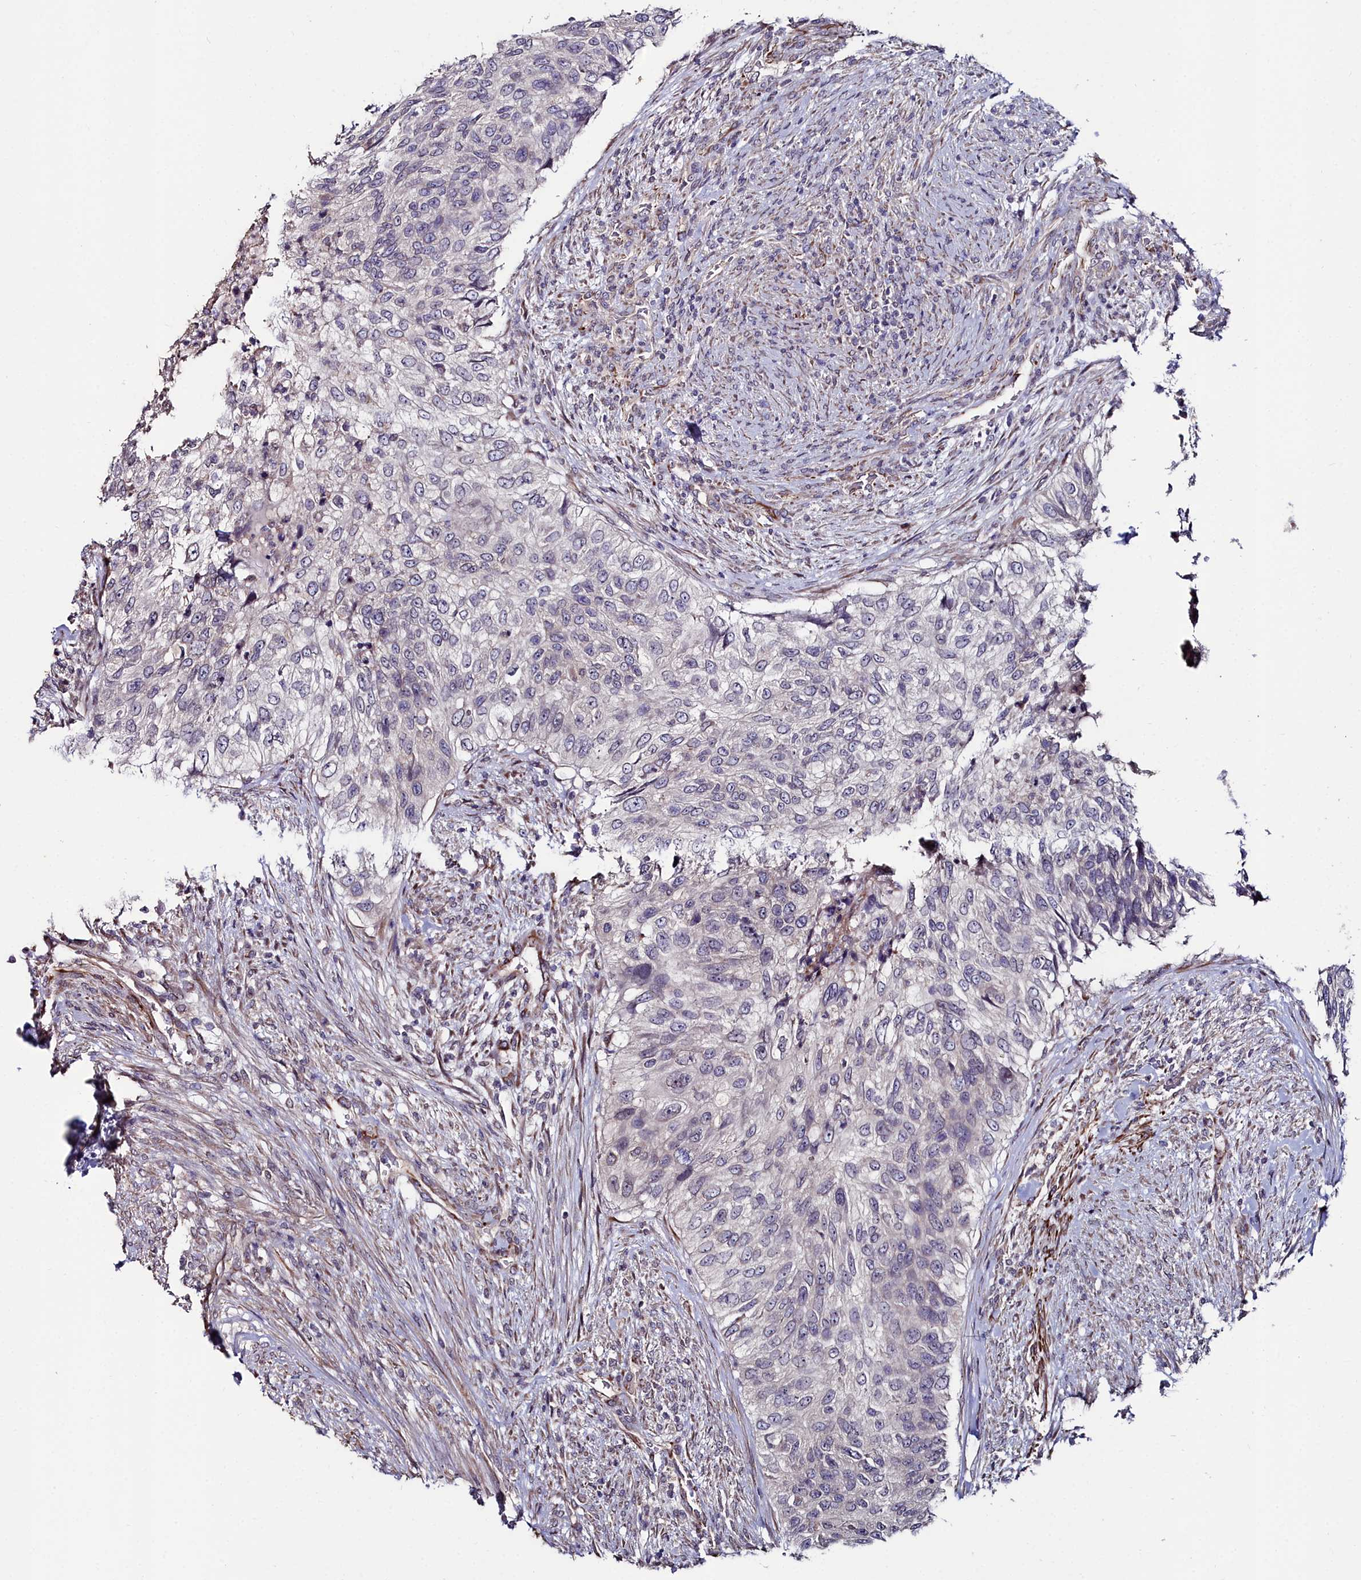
{"staining": {"intensity": "negative", "quantity": "none", "location": "none"}, "tissue": "urothelial cancer", "cell_type": "Tumor cells", "image_type": "cancer", "snomed": [{"axis": "morphology", "description": "Urothelial carcinoma, High grade"}, {"axis": "topography", "description": "Urinary bladder"}], "caption": "Photomicrograph shows no significant protein expression in tumor cells of high-grade urothelial carcinoma.", "gene": "C4orf19", "patient": {"sex": "female", "age": 60}}